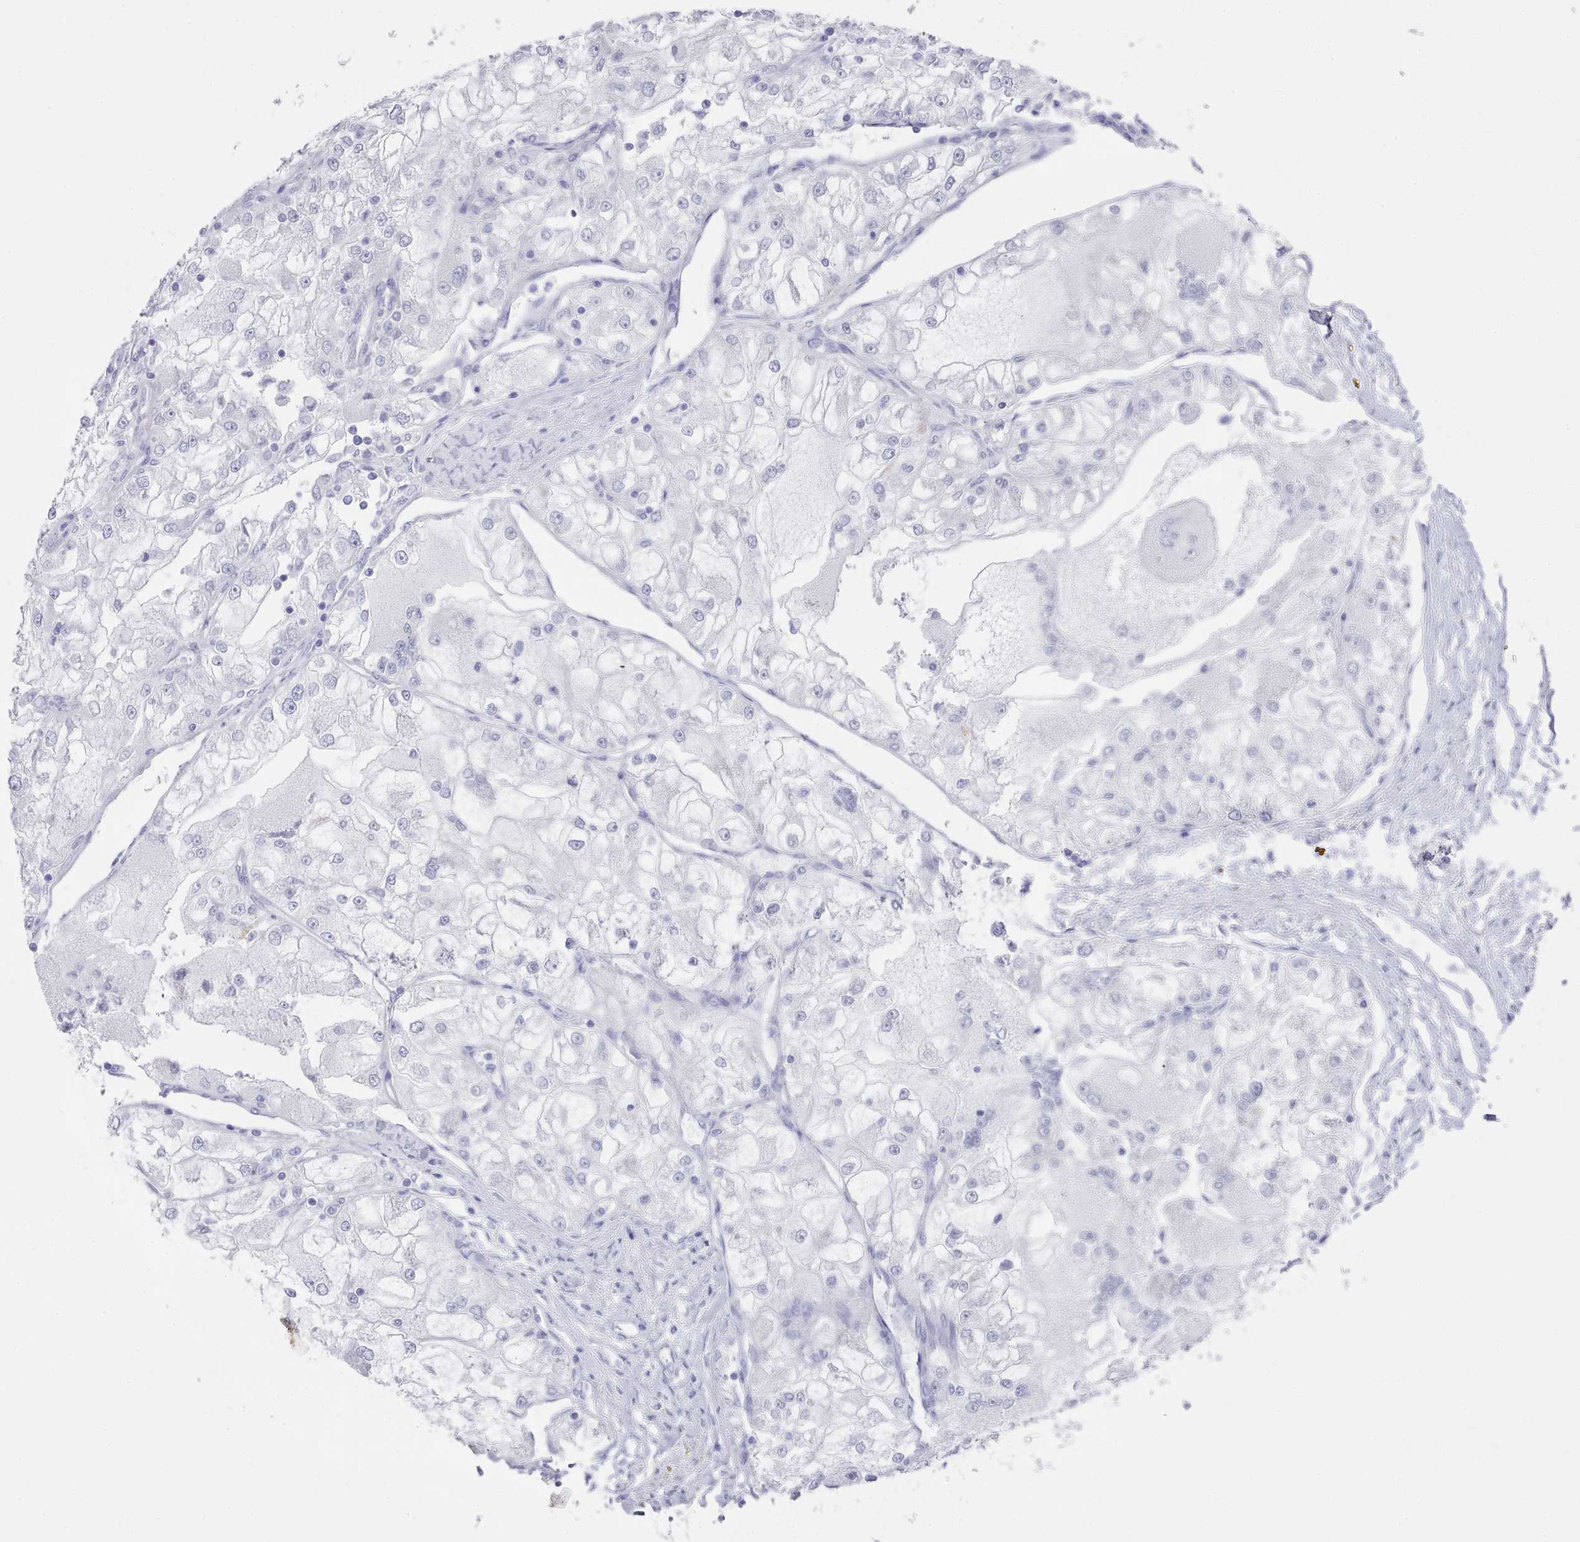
{"staining": {"intensity": "negative", "quantity": "none", "location": "none"}, "tissue": "renal cancer", "cell_type": "Tumor cells", "image_type": "cancer", "snomed": [{"axis": "morphology", "description": "Adenocarcinoma, NOS"}, {"axis": "topography", "description": "Kidney"}], "caption": "Renal cancer (adenocarcinoma) was stained to show a protein in brown. There is no significant expression in tumor cells.", "gene": "LRRC37A", "patient": {"sex": "female", "age": 72}}